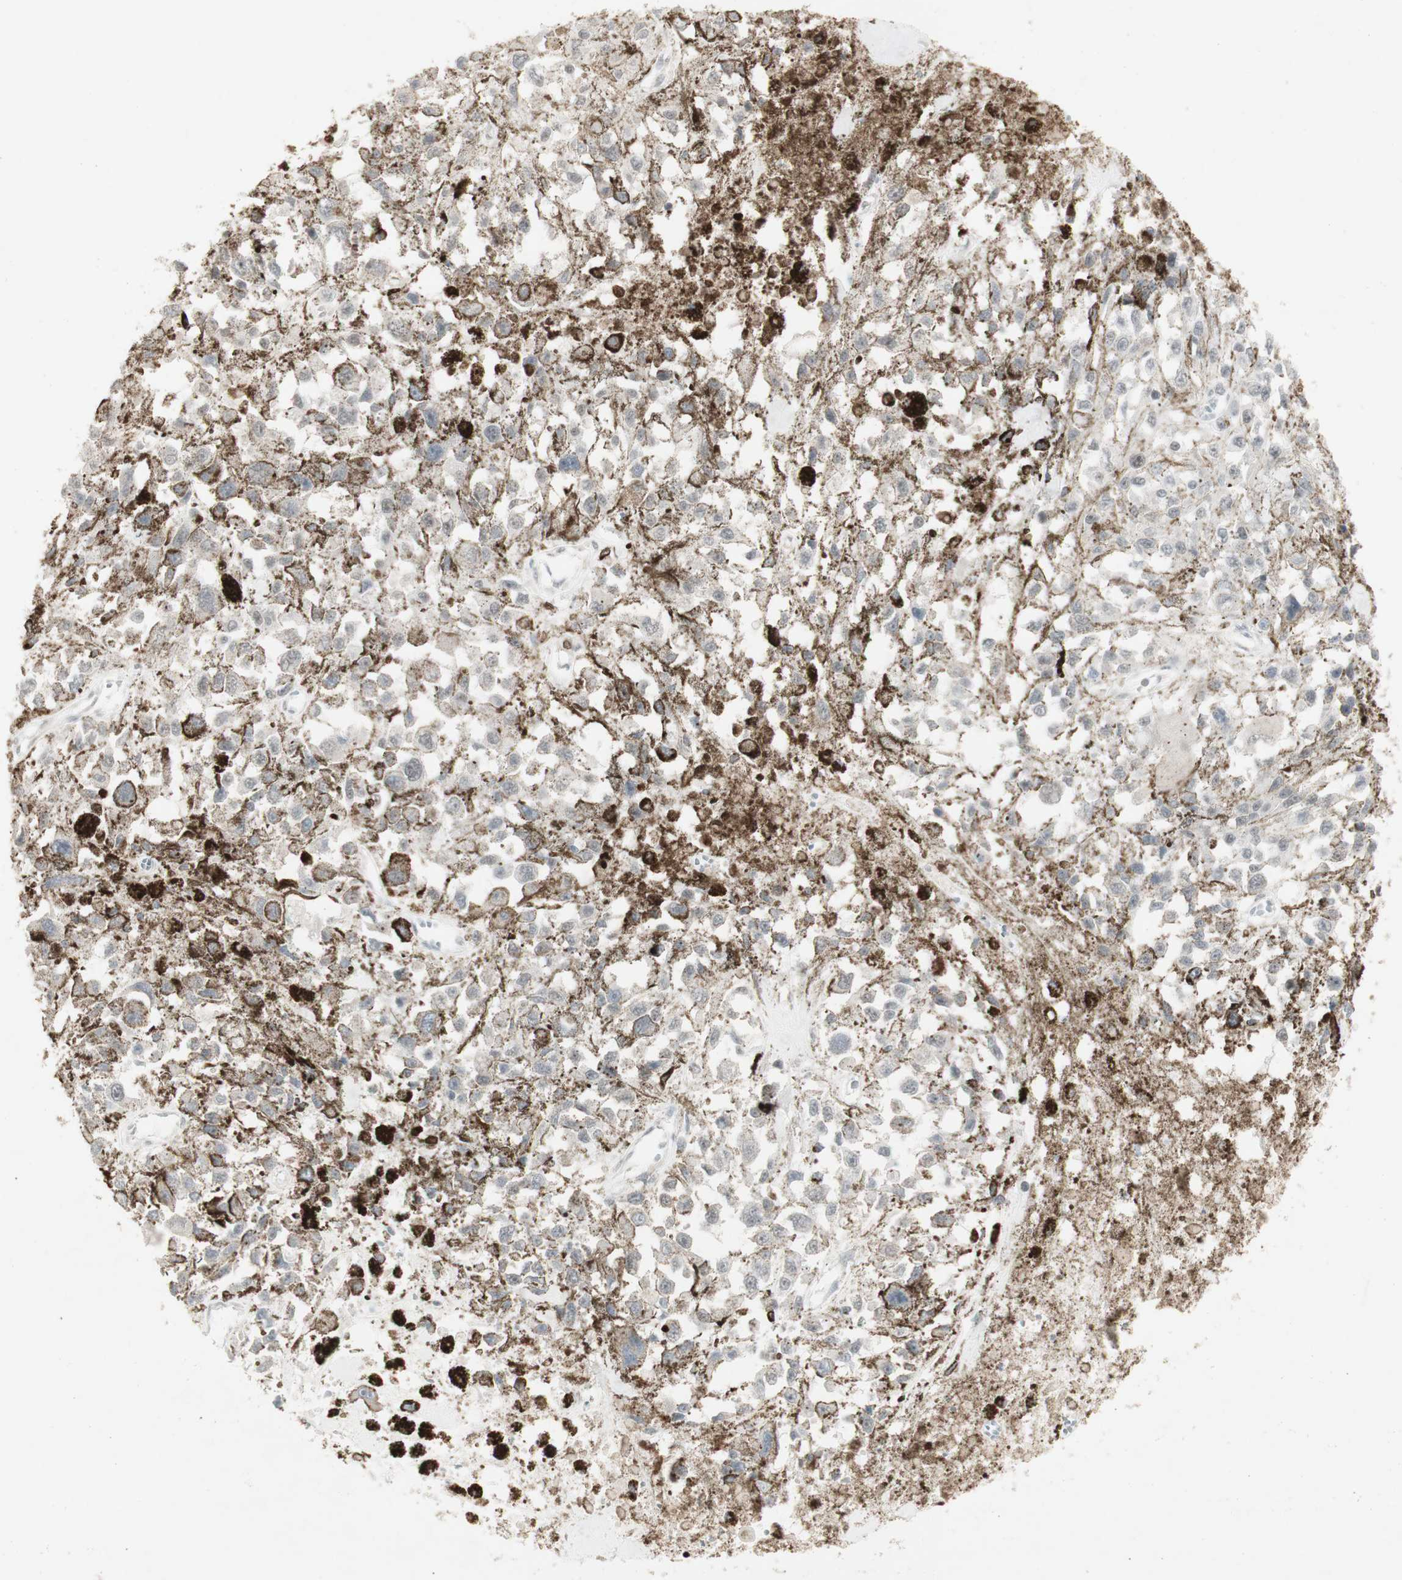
{"staining": {"intensity": "negative", "quantity": "none", "location": "none"}, "tissue": "melanoma", "cell_type": "Tumor cells", "image_type": "cancer", "snomed": [{"axis": "morphology", "description": "Malignant melanoma, Metastatic site"}, {"axis": "topography", "description": "Lymph node"}], "caption": "An immunohistochemistry (IHC) image of melanoma is shown. There is no staining in tumor cells of melanoma.", "gene": "C1orf116", "patient": {"sex": "male", "age": 59}}